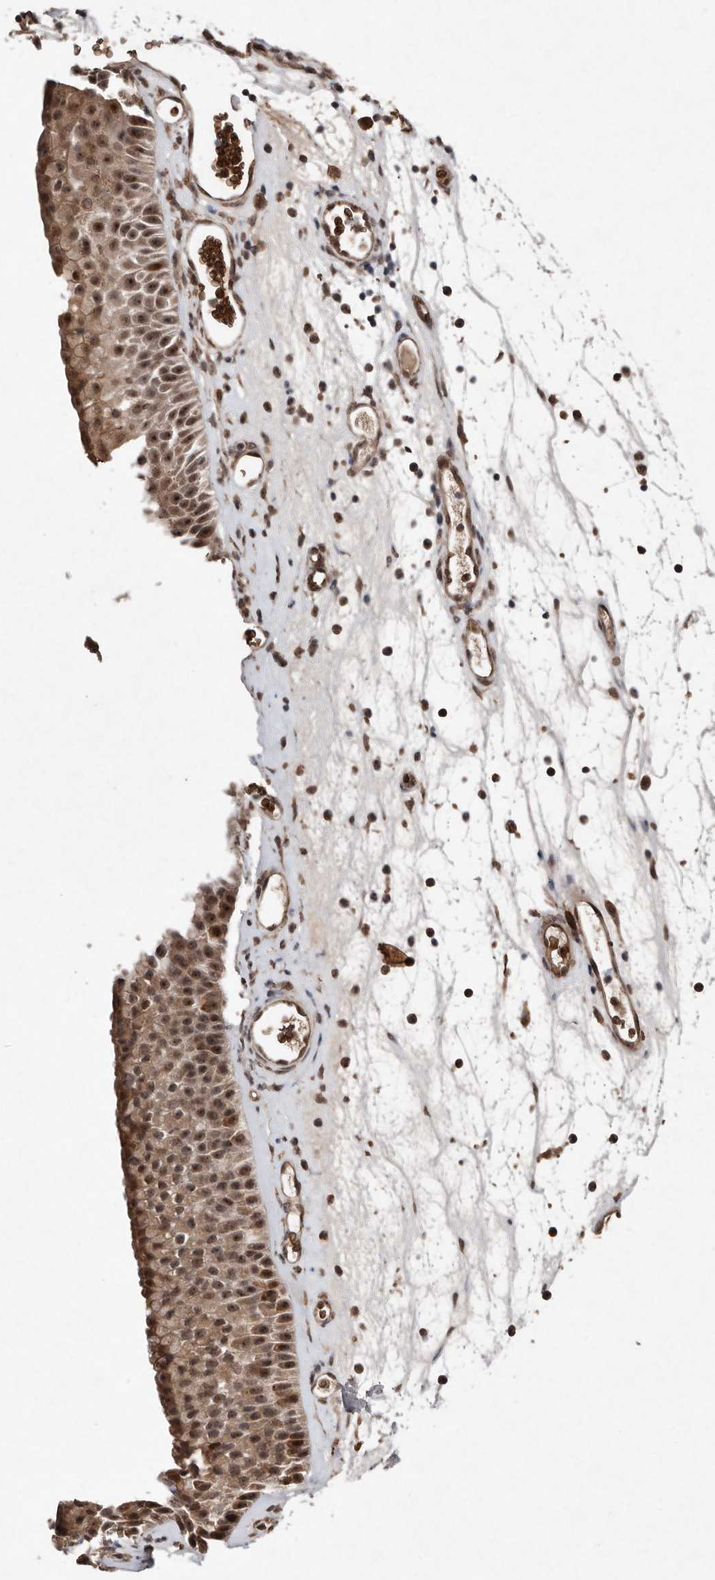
{"staining": {"intensity": "strong", "quantity": ">75%", "location": "cytoplasmic/membranous,nuclear"}, "tissue": "nasopharynx", "cell_type": "Respiratory epithelial cells", "image_type": "normal", "snomed": [{"axis": "morphology", "description": "Normal tissue, NOS"}, {"axis": "topography", "description": "Nasopharynx"}], "caption": "Protein expression analysis of unremarkable nasopharynx displays strong cytoplasmic/membranous,nuclear positivity in approximately >75% of respiratory epithelial cells.", "gene": "DIP2C", "patient": {"sex": "male", "age": 64}}